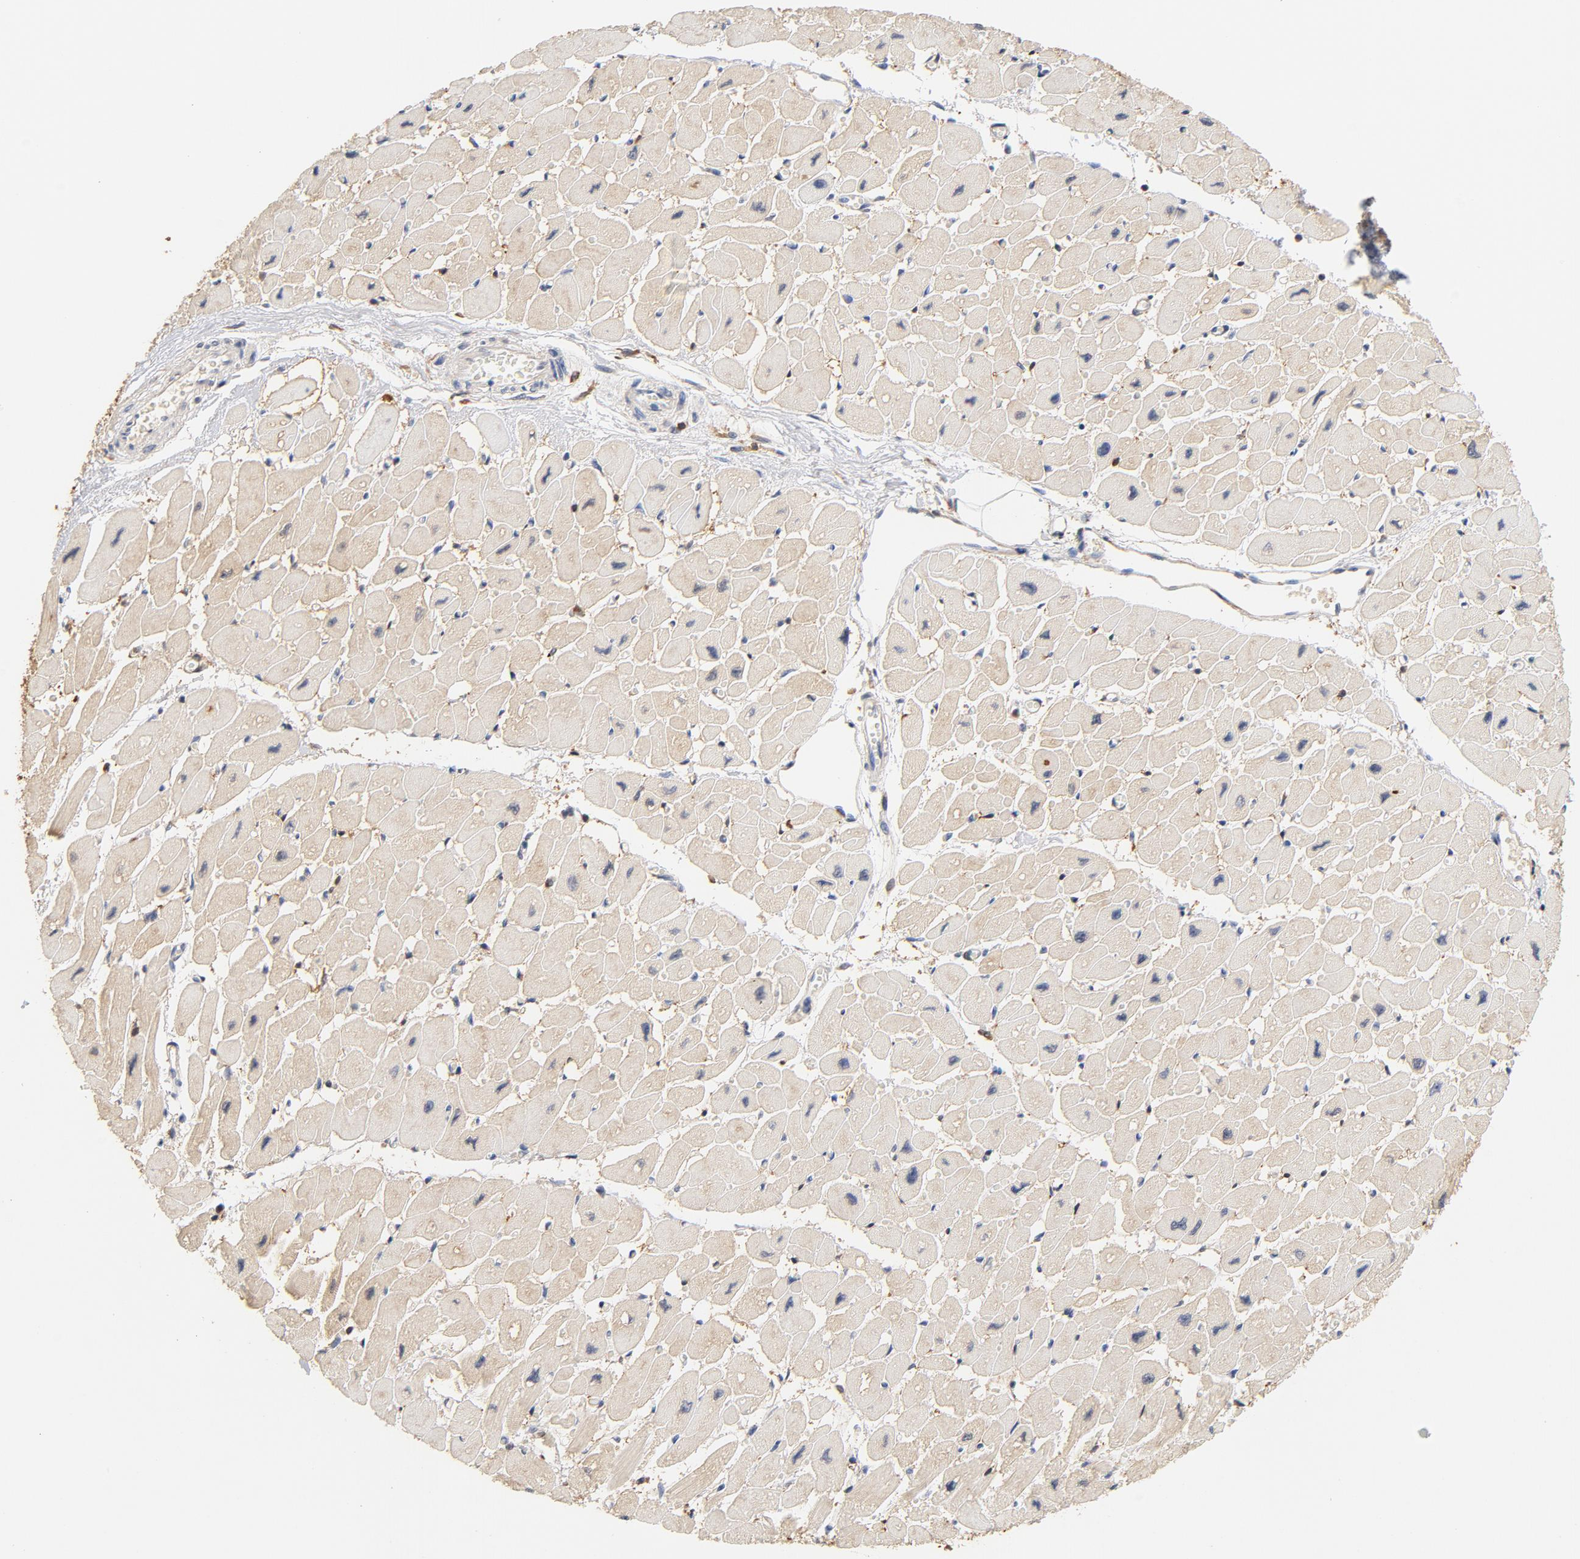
{"staining": {"intensity": "negative", "quantity": "none", "location": "none"}, "tissue": "heart muscle", "cell_type": "Cardiomyocytes", "image_type": "normal", "snomed": [{"axis": "morphology", "description": "Normal tissue, NOS"}, {"axis": "topography", "description": "Heart"}], "caption": "Immunohistochemistry histopathology image of normal heart muscle: human heart muscle stained with DAB (3,3'-diaminobenzidine) reveals no significant protein staining in cardiomyocytes.", "gene": "EZR", "patient": {"sex": "female", "age": 54}}